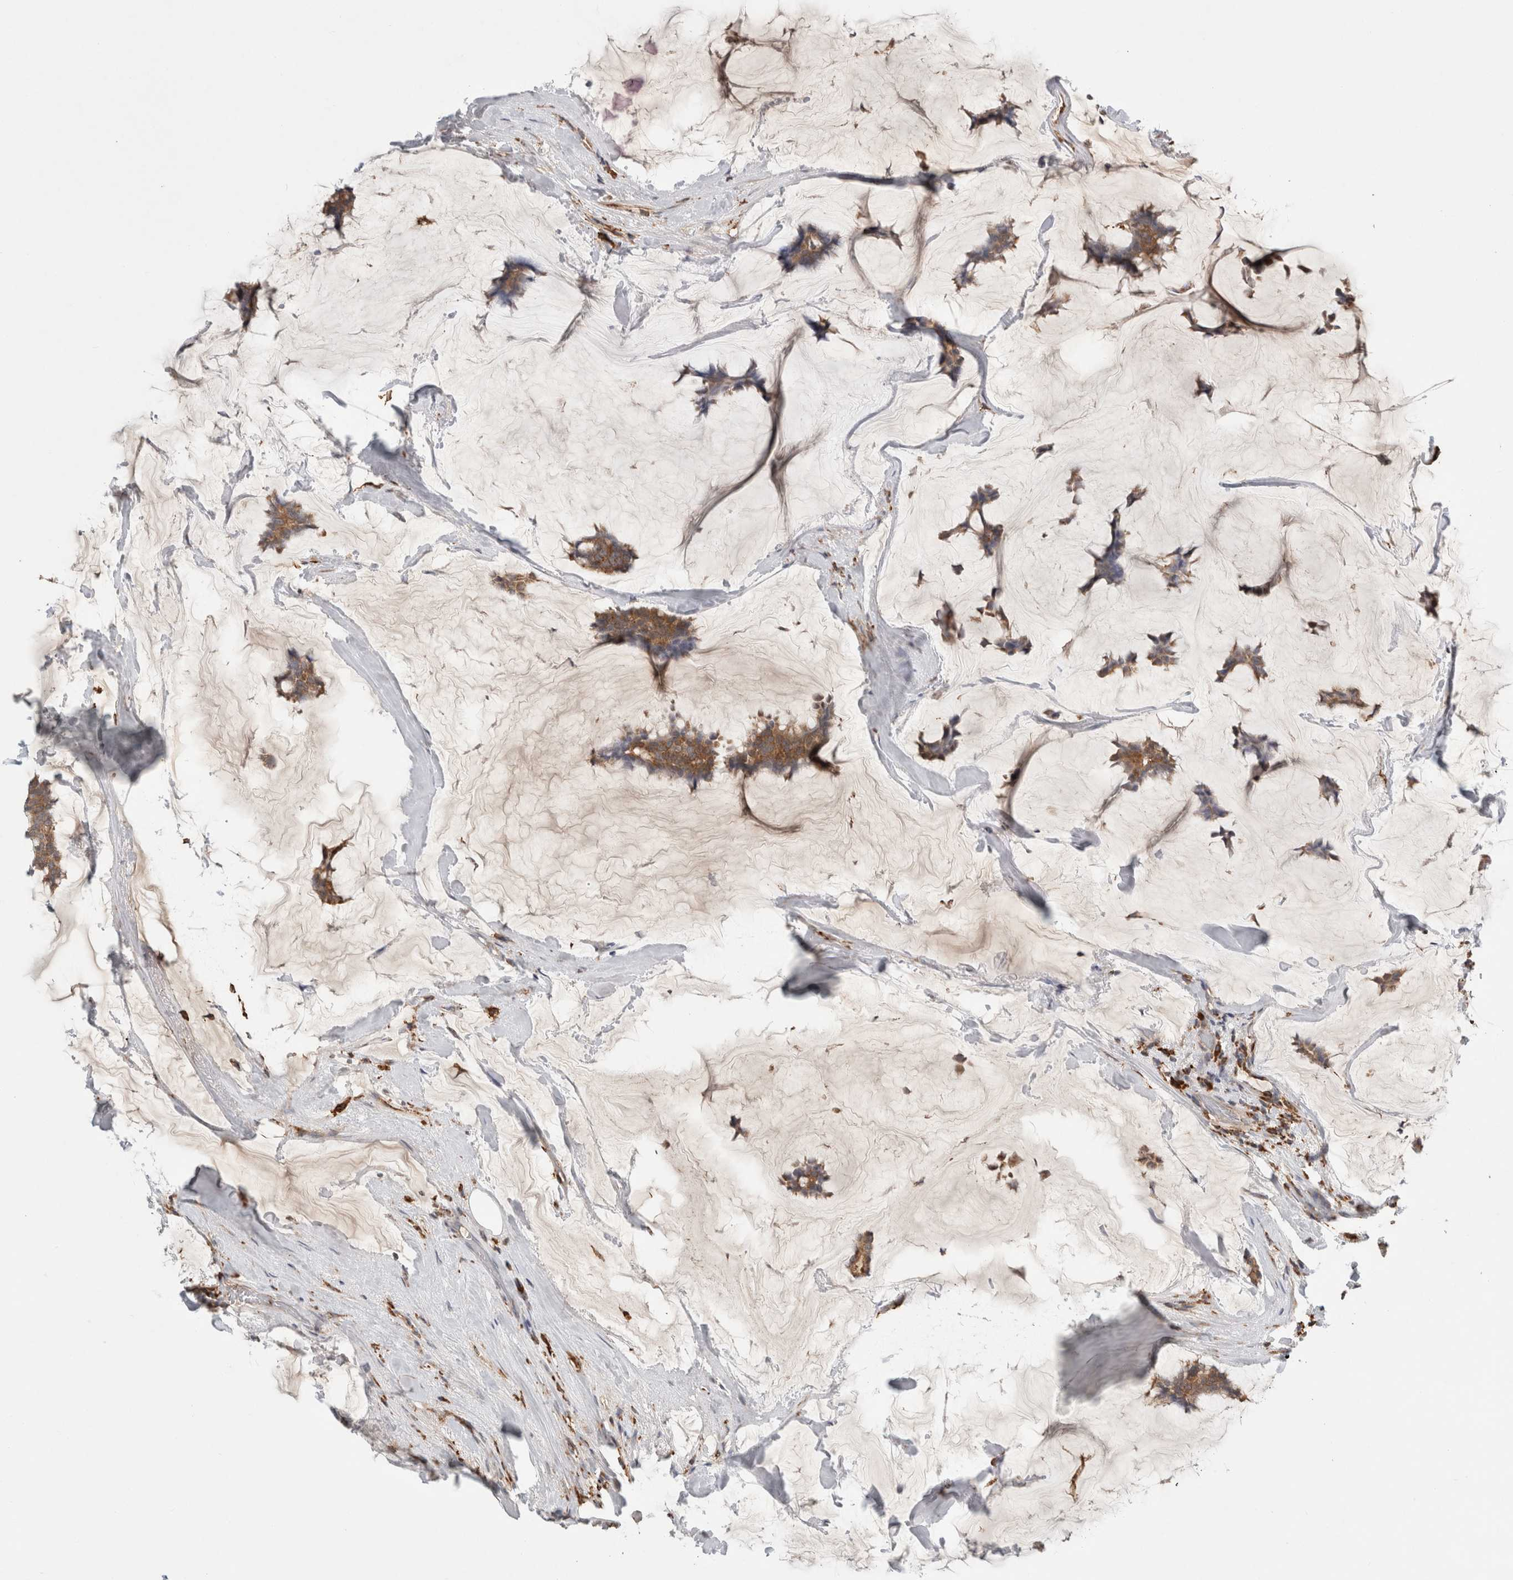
{"staining": {"intensity": "moderate", "quantity": ">75%", "location": "cytoplasmic/membranous"}, "tissue": "breast cancer", "cell_type": "Tumor cells", "image_type": "cancer", "snomed": [{"axis": "morphology", "description": "Duct carcinoma"}, {"axis": "topography", "description": "Breast"}], "caption": "This photomicrograph exhibits immunohistochemistry (IHC) staining of invasive ductal carcinoma (breast), with medium moderate cytoplasmic/membranous staining in approximately >75% of tumor cells.", "gene": "HROB", "patient": {"sex": "female", "age": 93}}